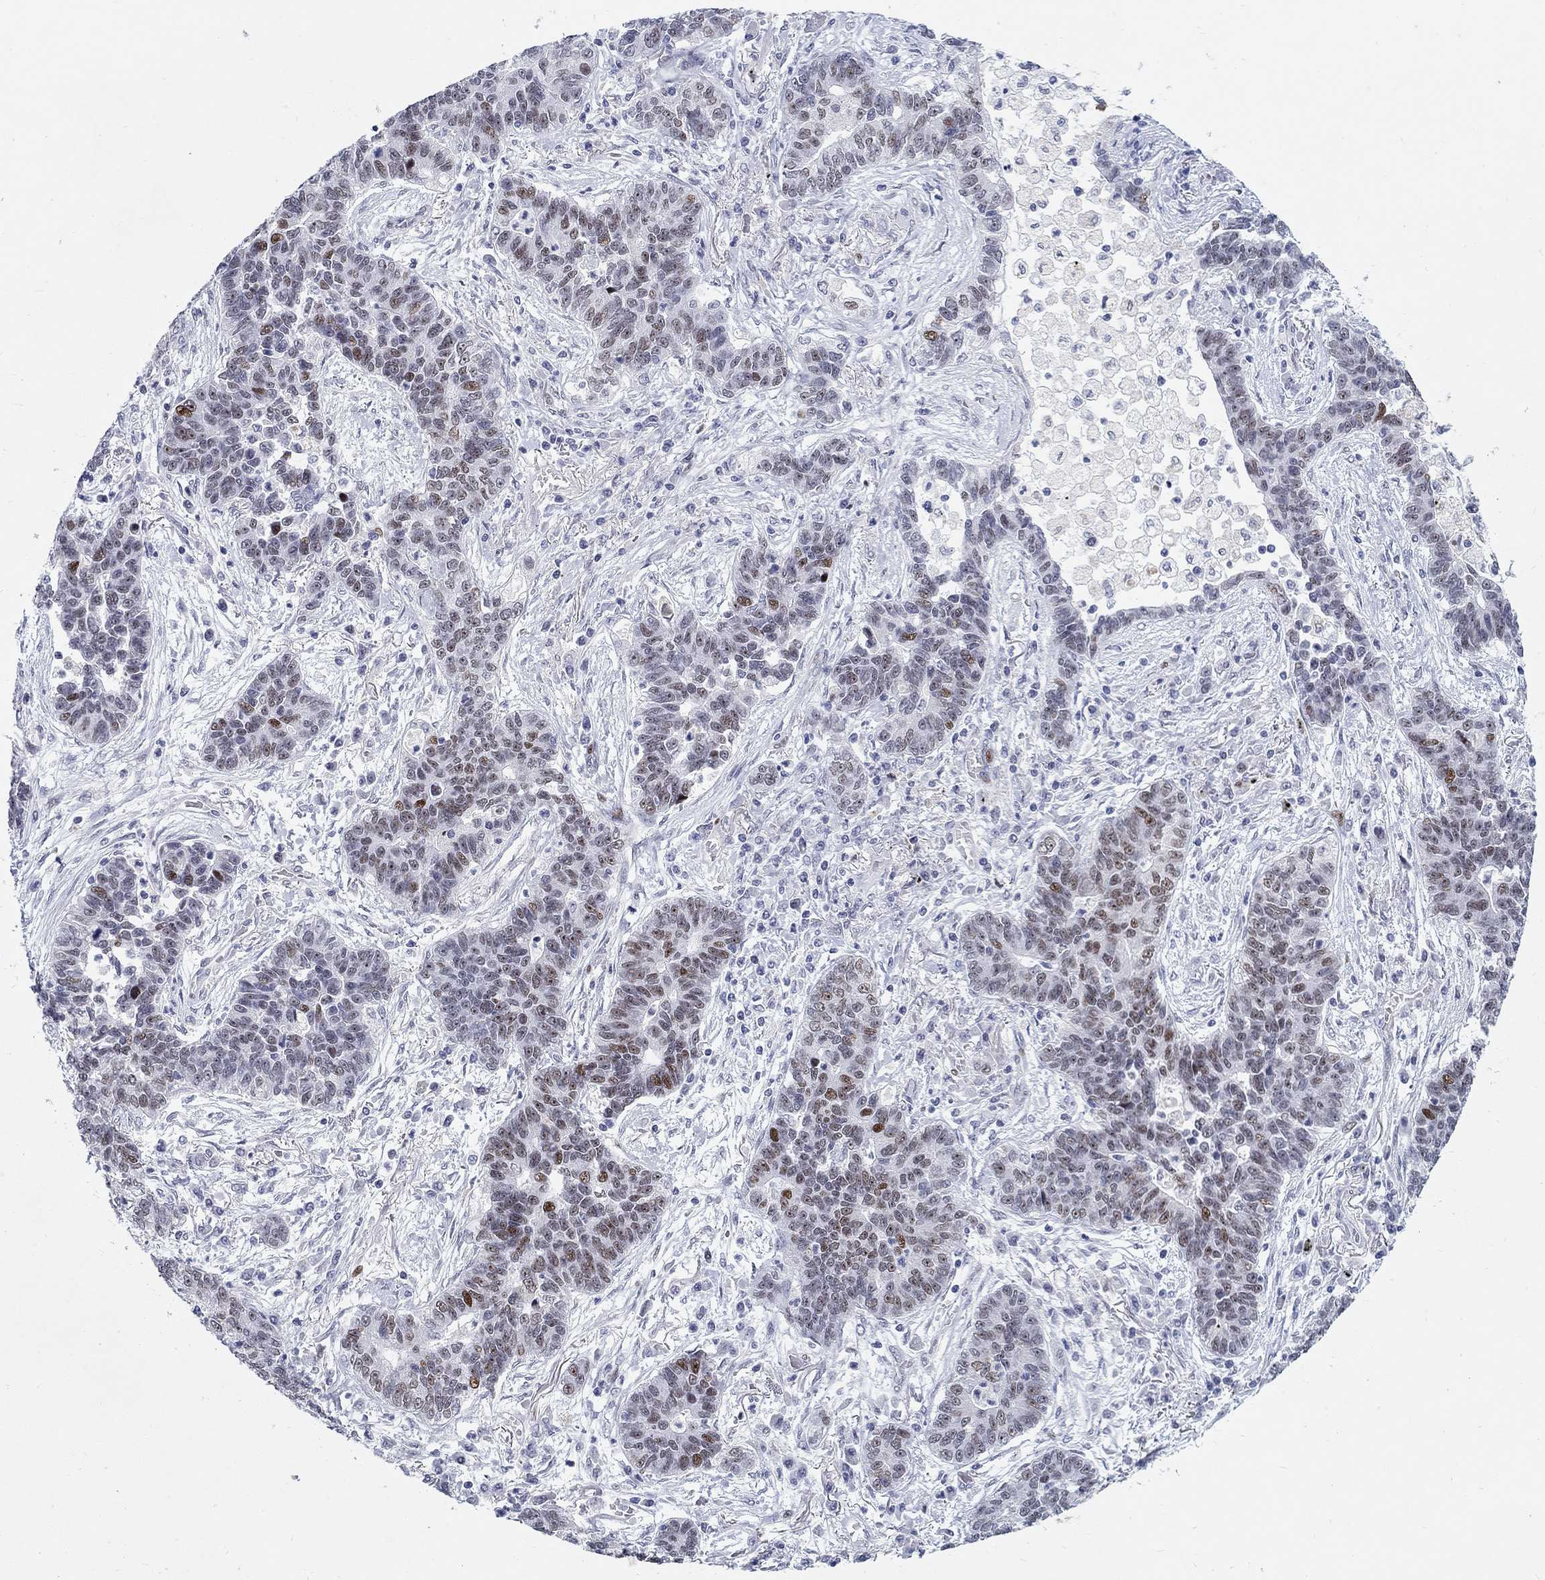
{"staining": {"intensity": "moderate", "quantity": "25%-75%", "location": "nuclear"}, "tissue": "lung cancer", "cell_type": "Tumor cells", "image_type": "cancer", "snomed": [{"axis": "morphology", "description": "Adenocarcinoma, NOS"}, {"axis": "topography", "description": "Lung"}], "caption": "The photomicrograph demonstrates immunohistochemical staining of lung cancer (adenocarcinoma). There is moderate nuclear expression is identified in approximately 25%-75% of tumor cells. (Stains: DAB (3,3'-diaminobenzidine) in brown, nuclei in blue, Microscopy: brightfield microscopy at high magnification).", "gene": "RAPGEF5", "patient": {"sex": "female", "age": 57}}